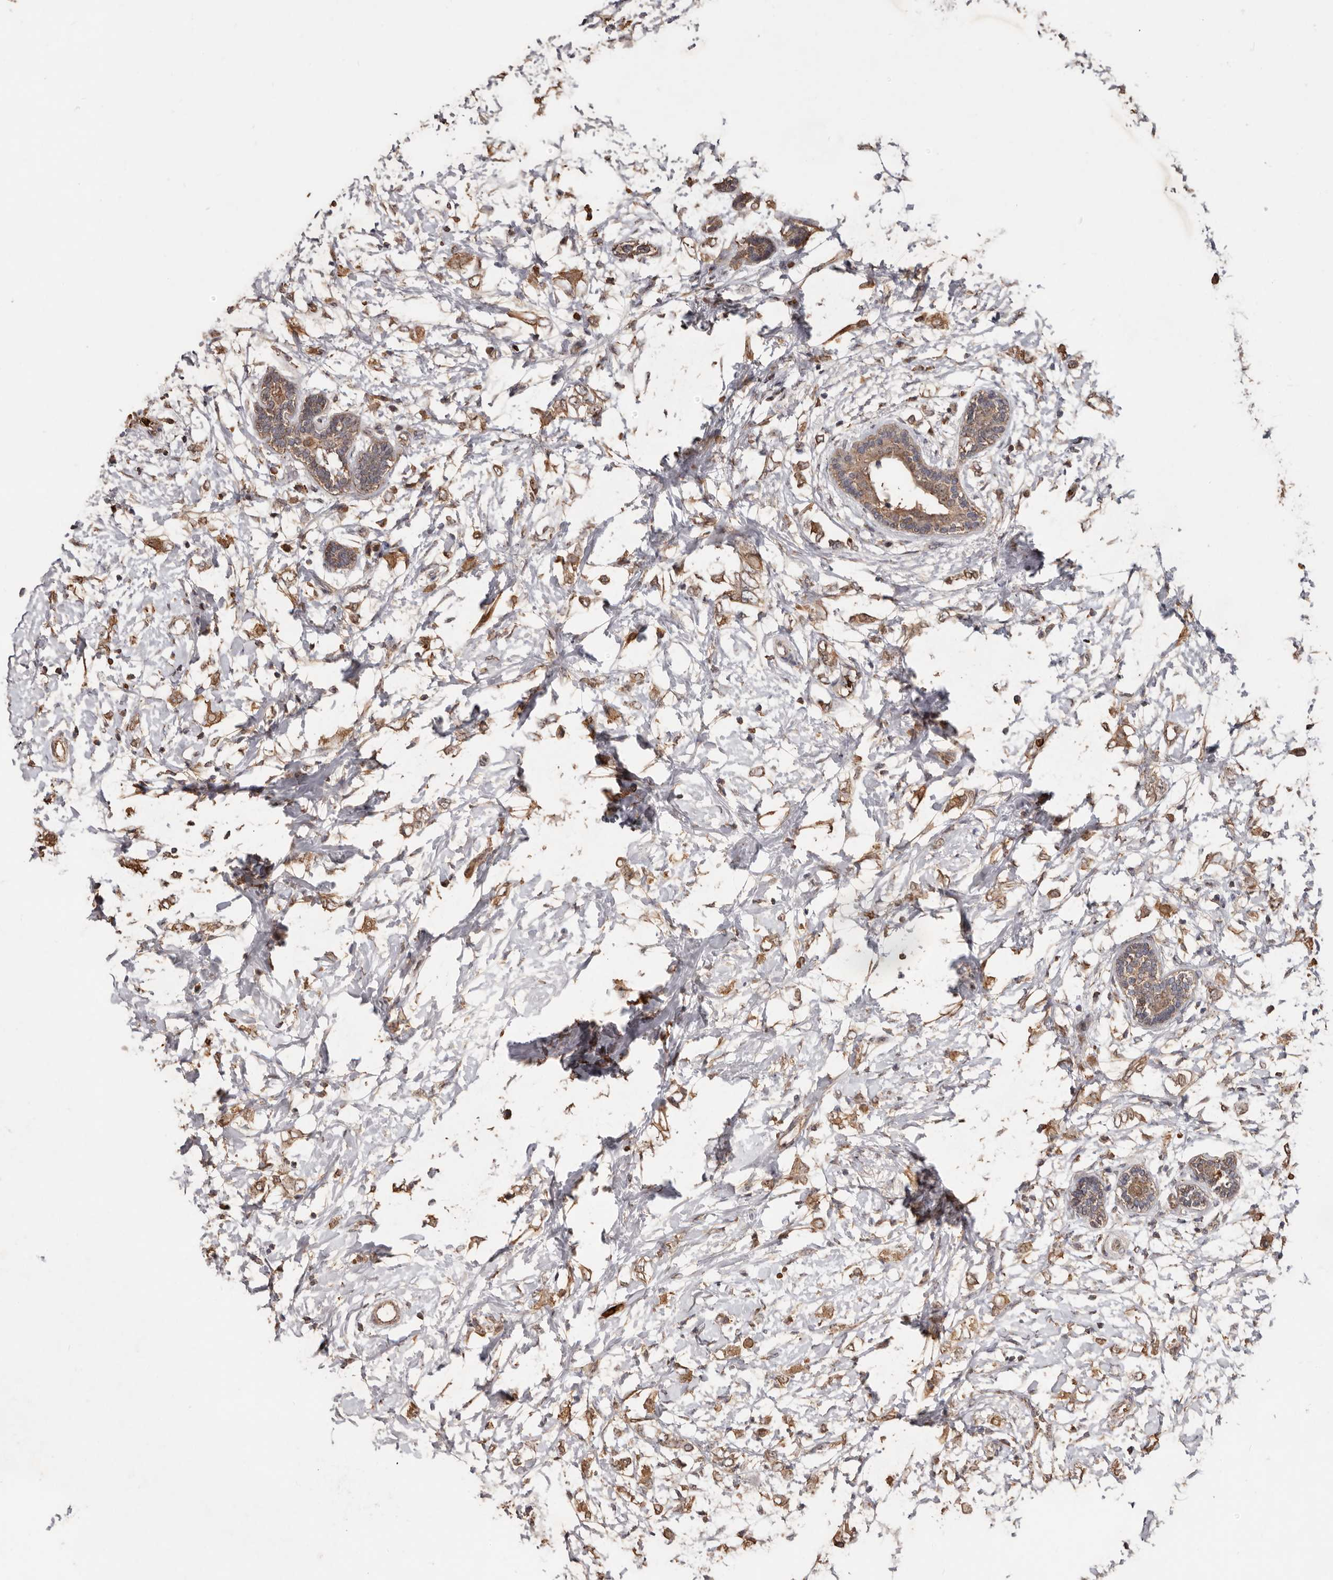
{"staining": {"intensity": "moderate", "quantity": ">75%", "location": "cytoplasmic/membranous"}, "tissue": "breast cancer", "cell_type": "Tumor cells", "image_type": "cancer", "snomed": [{"axis": "morphology", "description": "Normal tissue, NOS"}, {"axis": "morphology", "description": "Lobular carcinoma"}, {"axis": "topography", "description": "Breast"}], "caption": "Tumor cells reveal medium levels of moderate cytoplasmic/membranous expression in approximately >75% of cells in human breast cancer (lobular carcinoma).", "gene": "GRAMD2A", "patient": {"sex": "female", "age": 47}}